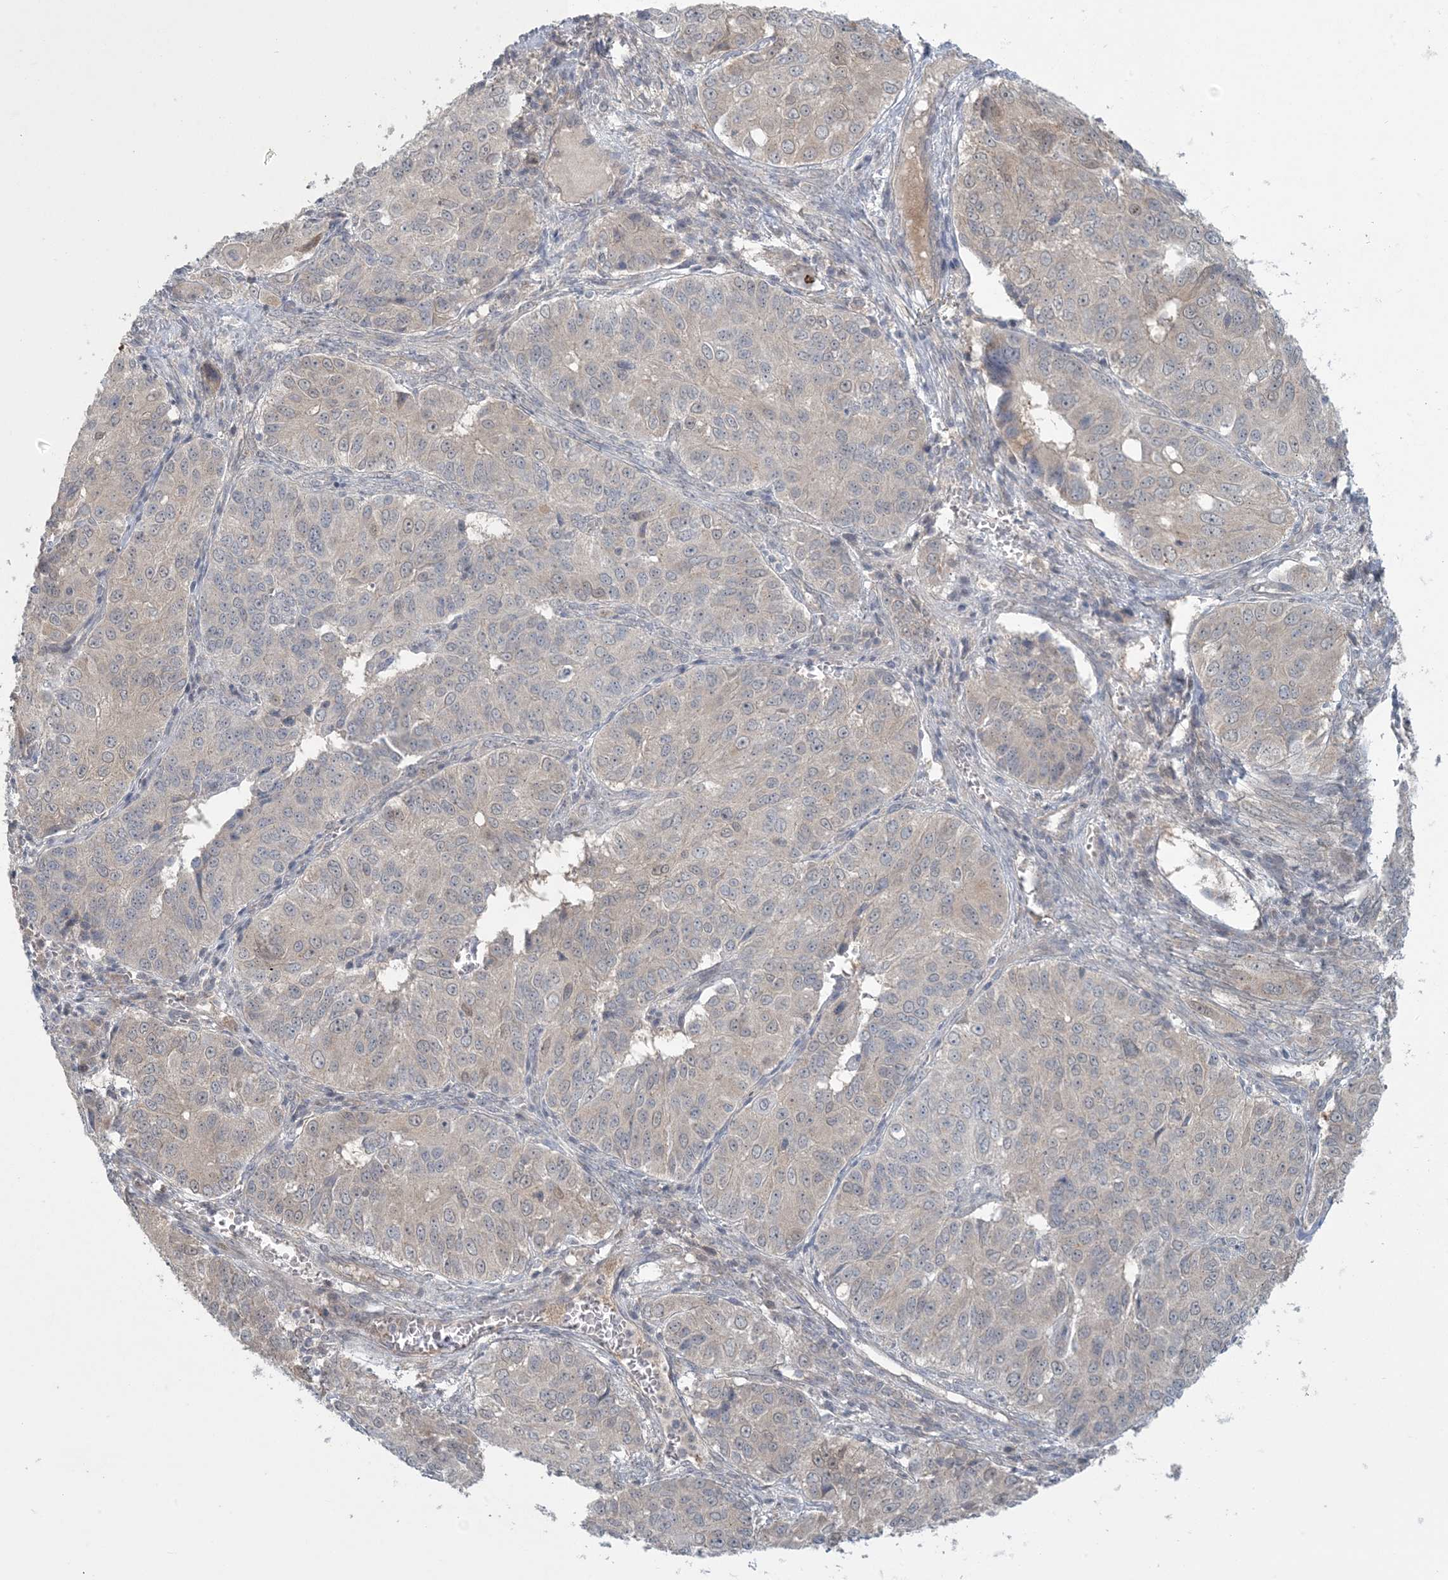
{"staining": {"intensity": "weak", "quantity": "<25%", "location": "cytoplasmic/membranous,nuclear"}, "tissue": "ovarian cancer", "cell_type": "Tumor cells", "image_type": "cancer", "snomed": [{"axis": "morphology", "description": "Carcinoma, endometroid"}, {"axis": "topography", "description": "Ovary"}], "caption": "Immunohistochemistry (IHC) of human ovarian endometroid carcinoma displays no staining in tumor cells.", "gene": "NRBP2", "patient": {"sex": "female", "age": 51}}